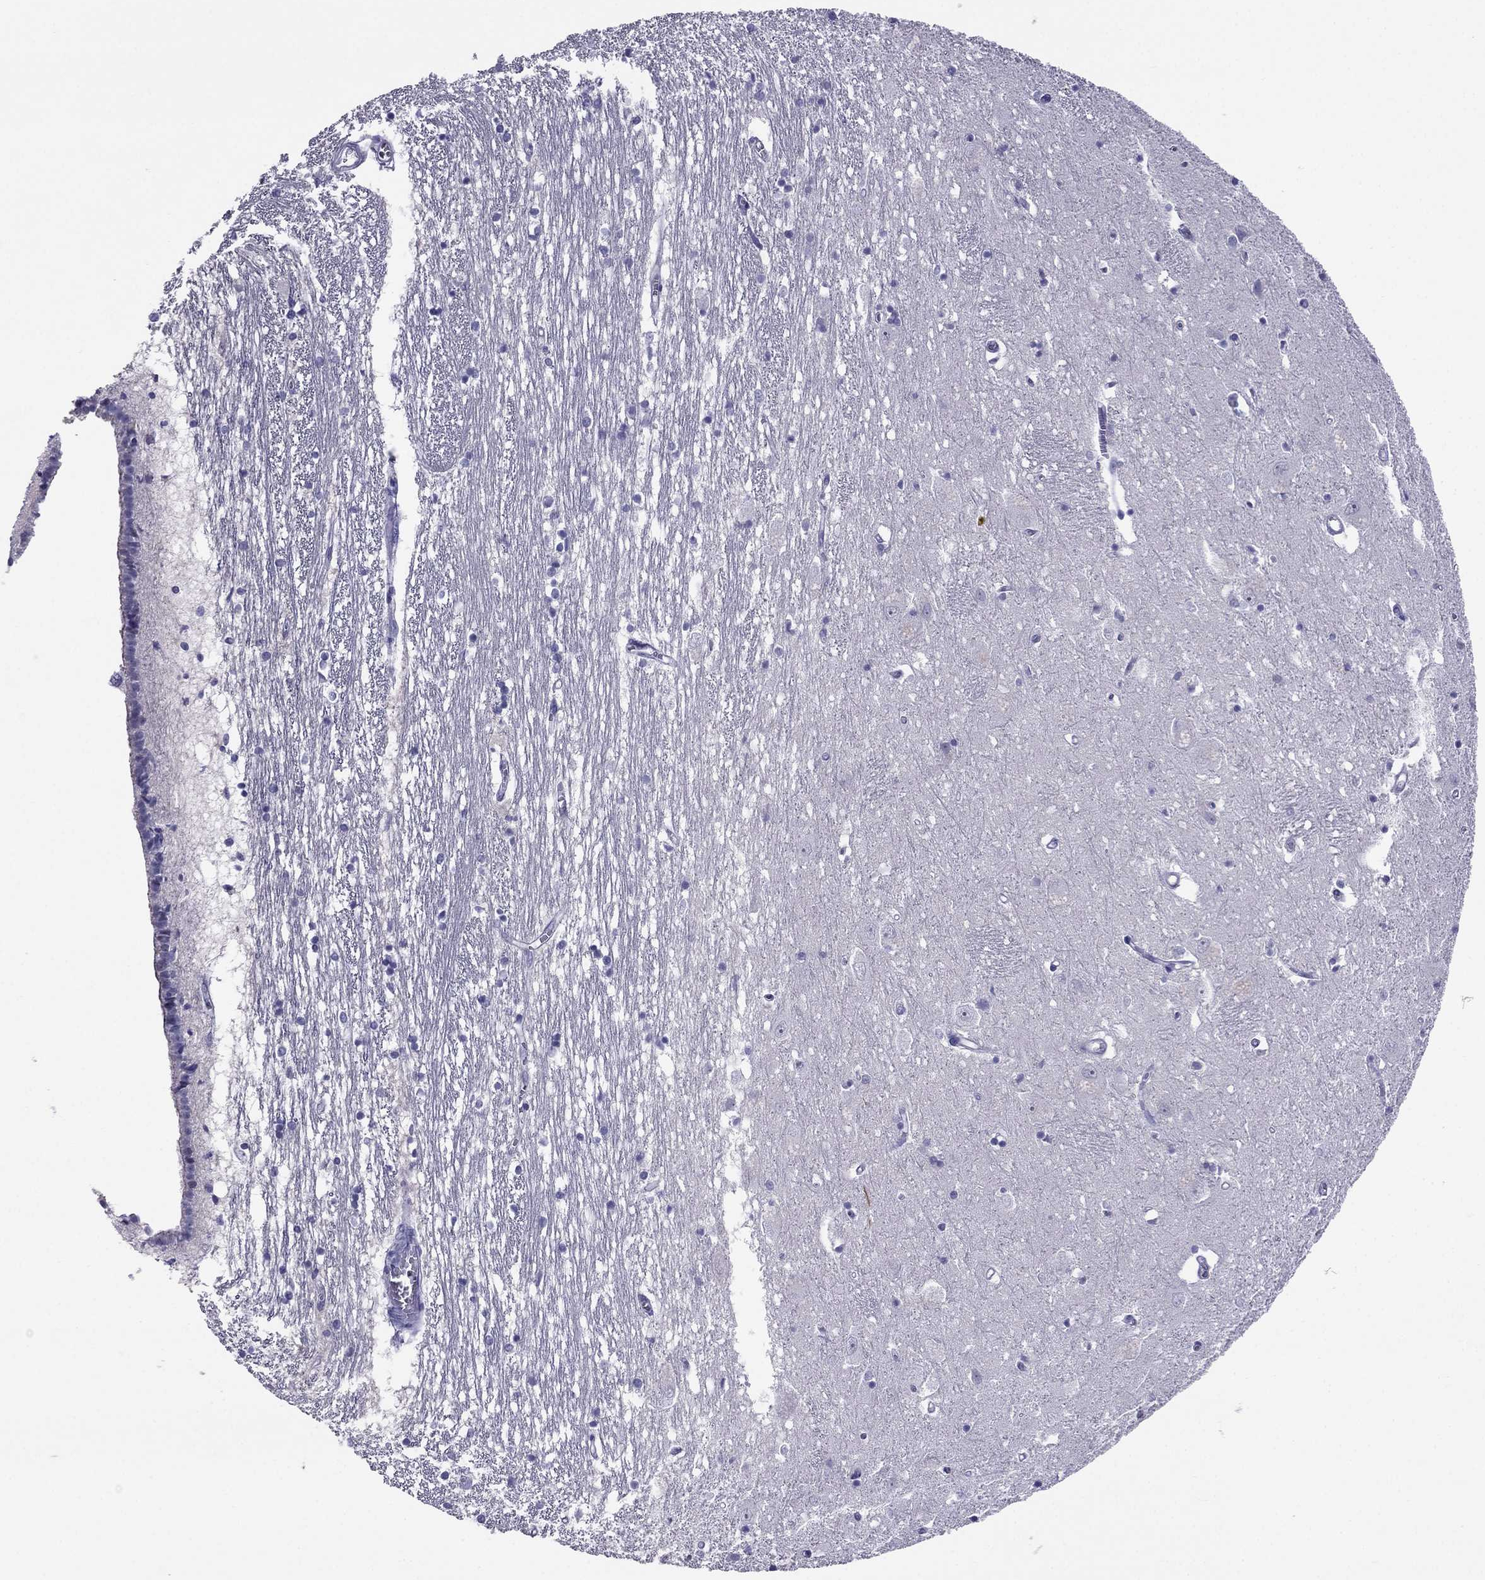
{"staining": {"intensity": "negative", "quantity": "none", "location": "none"}, "tissue": "caudate", "cell_type": "Glial cells", "image_type": "normal", "snomed": [{"axis": "morphology", "description": "Normal tissue, NOS"}, {"axis": "topography", "description": "Lateral ventricle wall"}], "caption": "IHC photomicrograph of normal caudate: caudate stained with DAB (3,3'-diaminobenzidine) displays no significant protein staining in glial cells. Brightfield microscopy of IHC stained with DAB (brown) and hematoxylin (blue), captured at high magnification.", "gene": "CROCC2", "patient": {"sex": "female", "age": 71}}